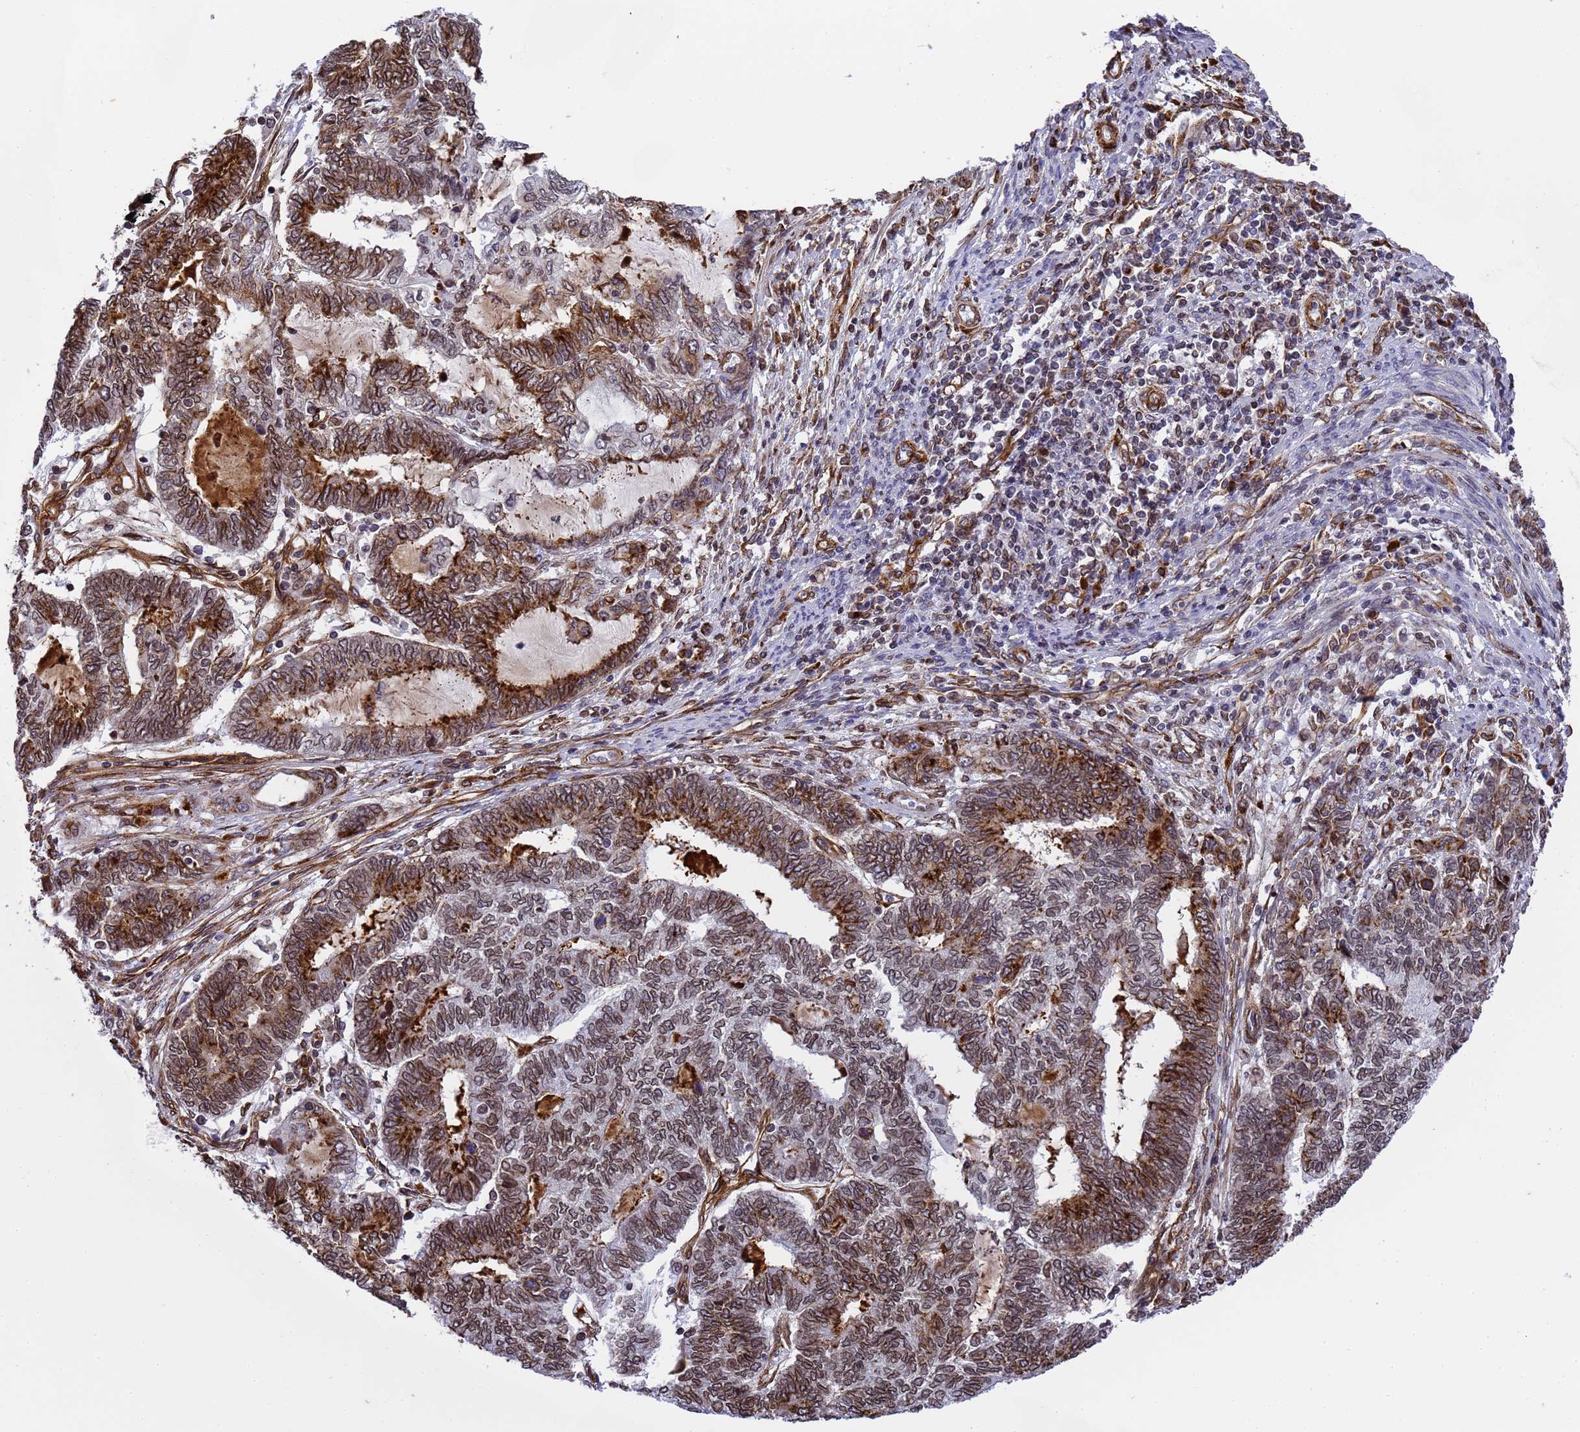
{"staining": {"intensity": "strong", "quantity": "25%-75%", "location": "cytoplasmic/membranous,nuclear"}, "tissue": "endometrial cancer", "cell_type": "Tumor cells", "image_type": "cancer", "snomed": [{"axis": "morphology", "description": "Adenocarcinoma, NOS"}, {"axis": "topography", "description": "Uterus"}, {"axis": "topography", "description": "Endometrium"}], "caption": "Immunohistochemical staining of adenocarcinoma (endometrial) demonstrates strong cytoplasmic/membranous and nuclear protein positivity in about 25%-75% of tumor cells.", "gene": "IGFBP7", "patient": {"sex": "female", "age": 70}}